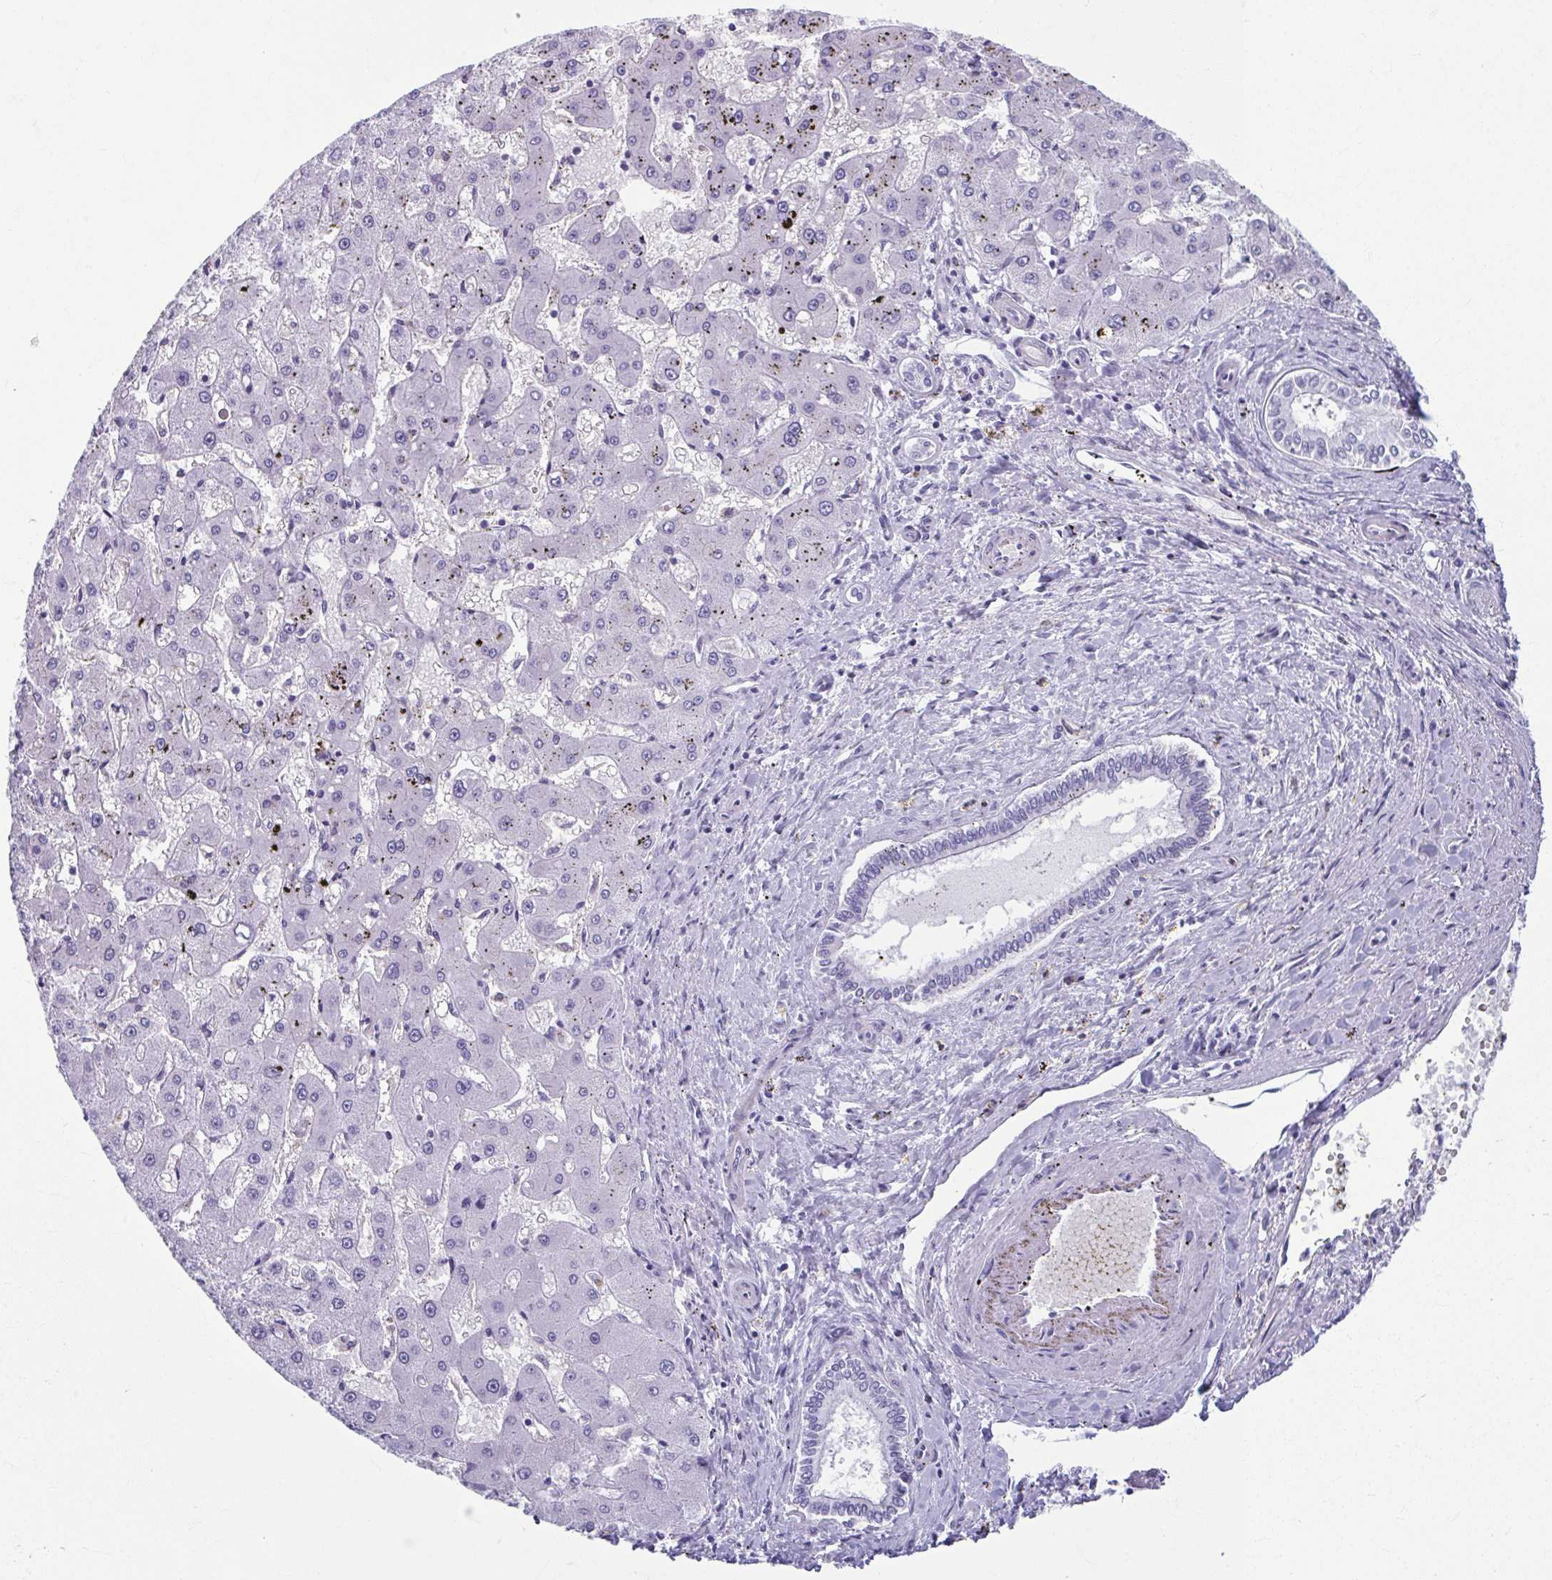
{"staining": {"intensity": "negative", "quantity": "none", "location": "none"}, "tissue": "liver cancer", "cell_type": "Tumor cells", "image_type": "cancer", "snomed": [{"axis": "morphology", "description": "Carcinoma, Hepatocellular, NOS"}, {"axis": "topography", "description": "Liver"}], "caption": "IHC photomicrograph of human hepatocellular carcinoma (liver) stained for a protein (brown), which exhibits no expression in tumor cells.", "gene": "TCEAL3", "patient": {"sex": "male", "age": 67}}